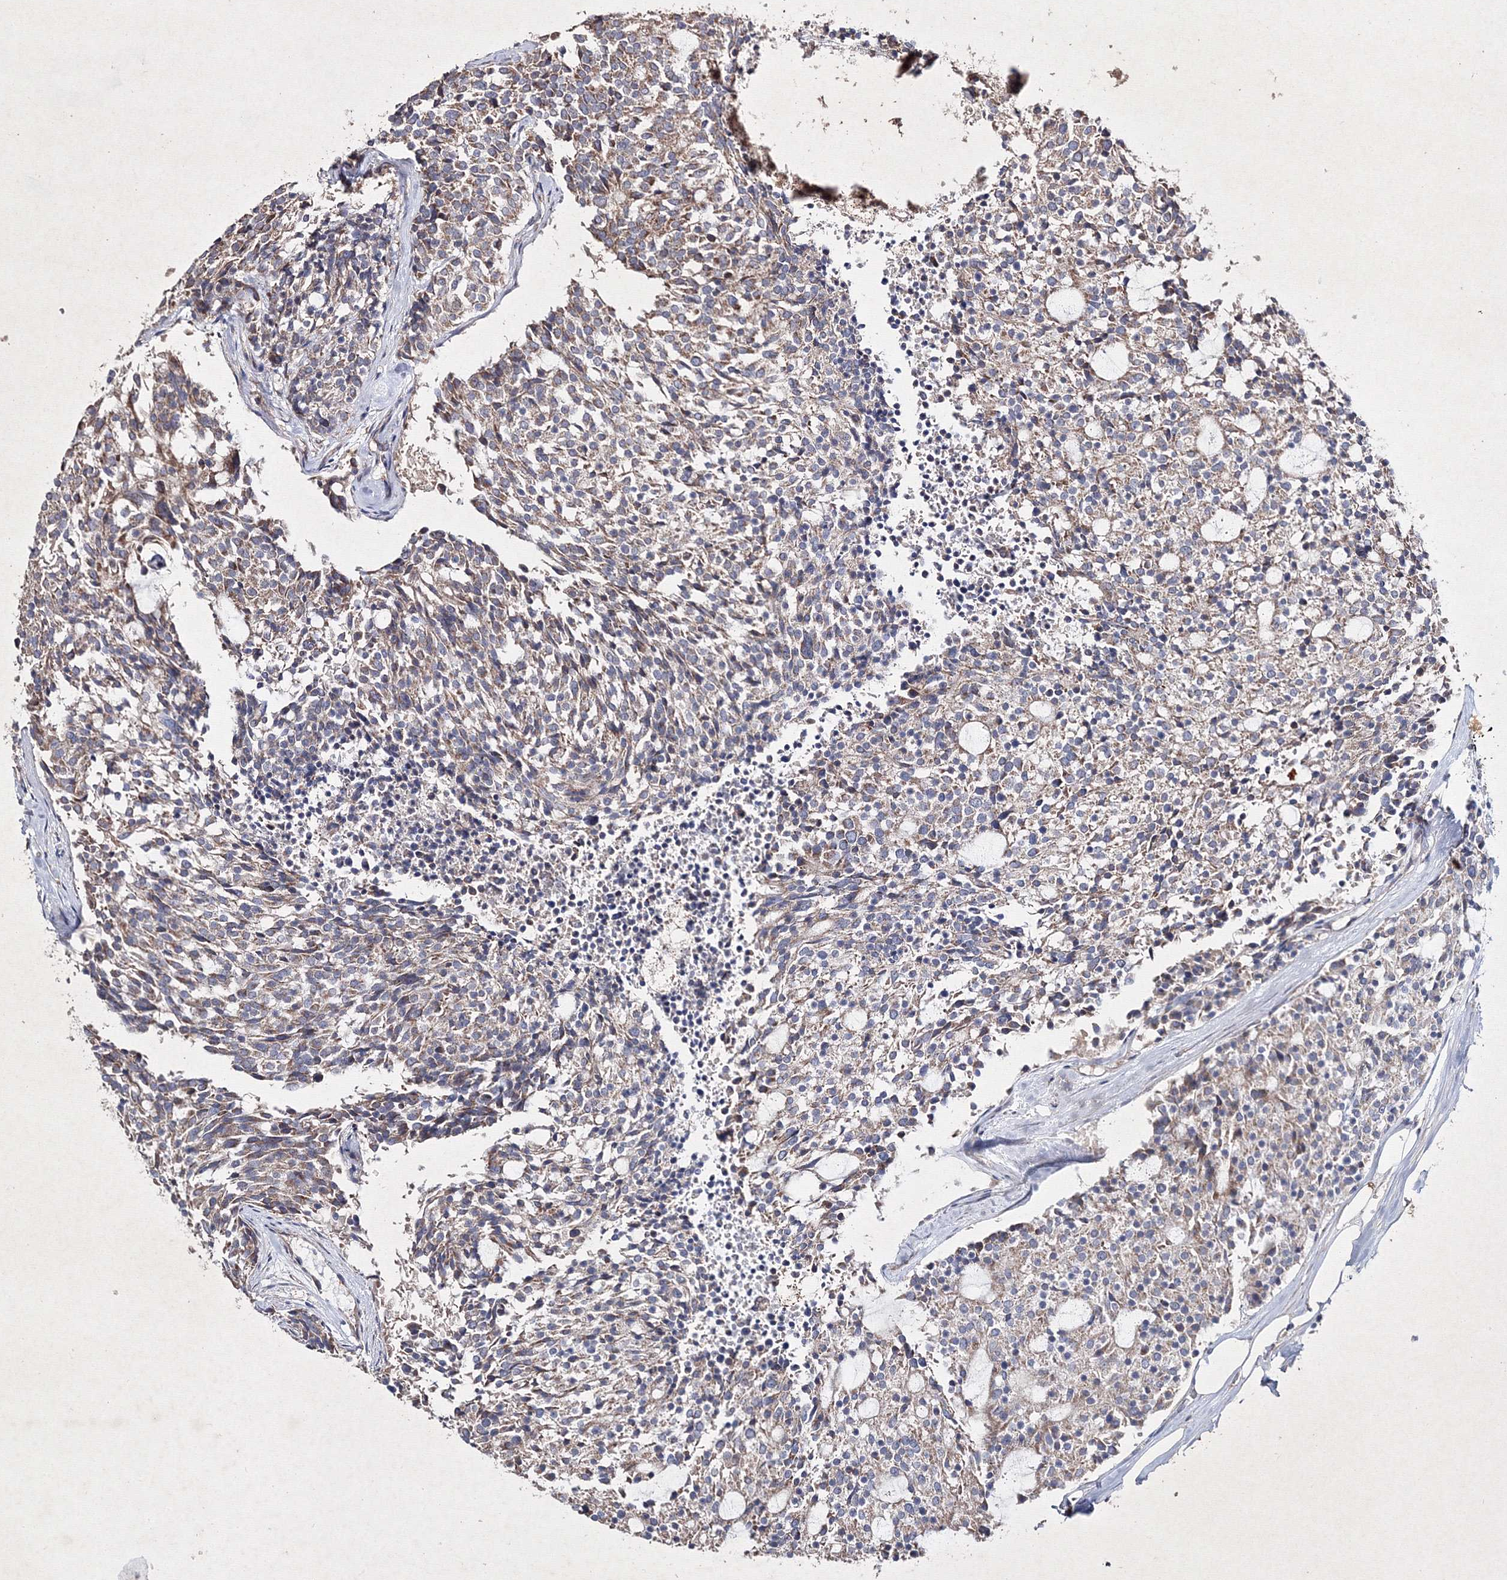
{"staining": {"intensity": "weak", "quantity": "25%-75%", "location": "cytoplasmic/membranous"}, "tissue": "carcinoid", "cell_type": "Tumor cells", "image_type": "cancer", "snomed": [{"axis": "morphology", "description": "Carcinoid, malignant, NOS"}, {"axis": "topography", "description": "Pancreas"}], "caption": "Immunohistochemical staining of carcinoid (malignant) reveals weak cytoplasmic/membranous protein expression in about 25%-75% of tumor cells.", "gene": "GFM1", "patient": {"sex": "female", "age": 54}}